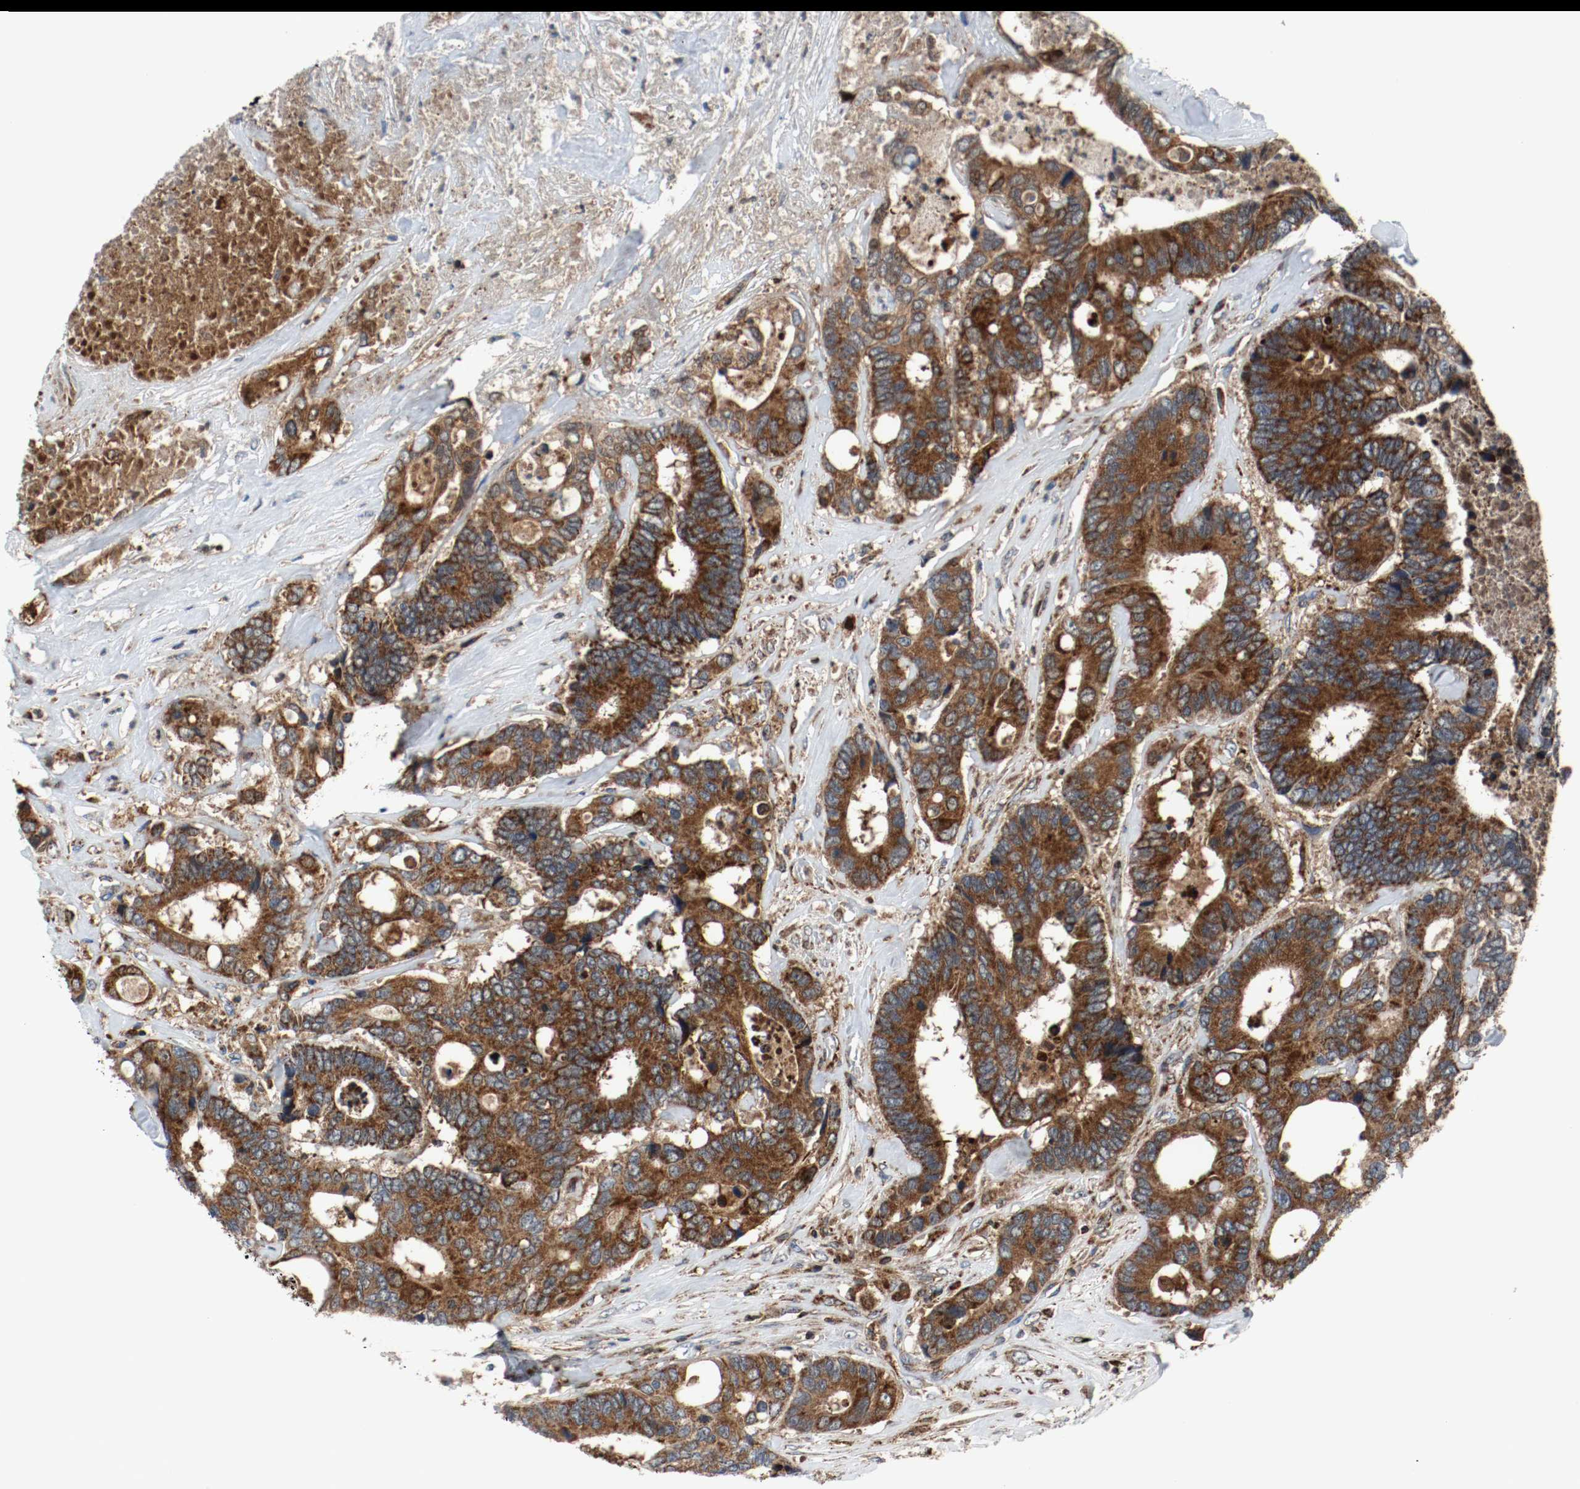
{"staining": {"intensity": "strong", "quantity": ">75%", "location": "cytoplasmic/membranous"}, "tissue": "colorectal cancer", "cell_type": "Tumor cells", "image_type": "cancer", "snomed": [{"axis": "morphology", "description": "Adenocarcinoma, NOS"}, {"axis": "topography", "description": "Rectum"}], "caption": "Colorectal adenocarcinoma stained with IHC exhibits strong cytoplasmic/membranous expression in approximately >75% of tumor cells.", "gene": "TXNRD1", "patient": {"sex": "male", "age": 55}}